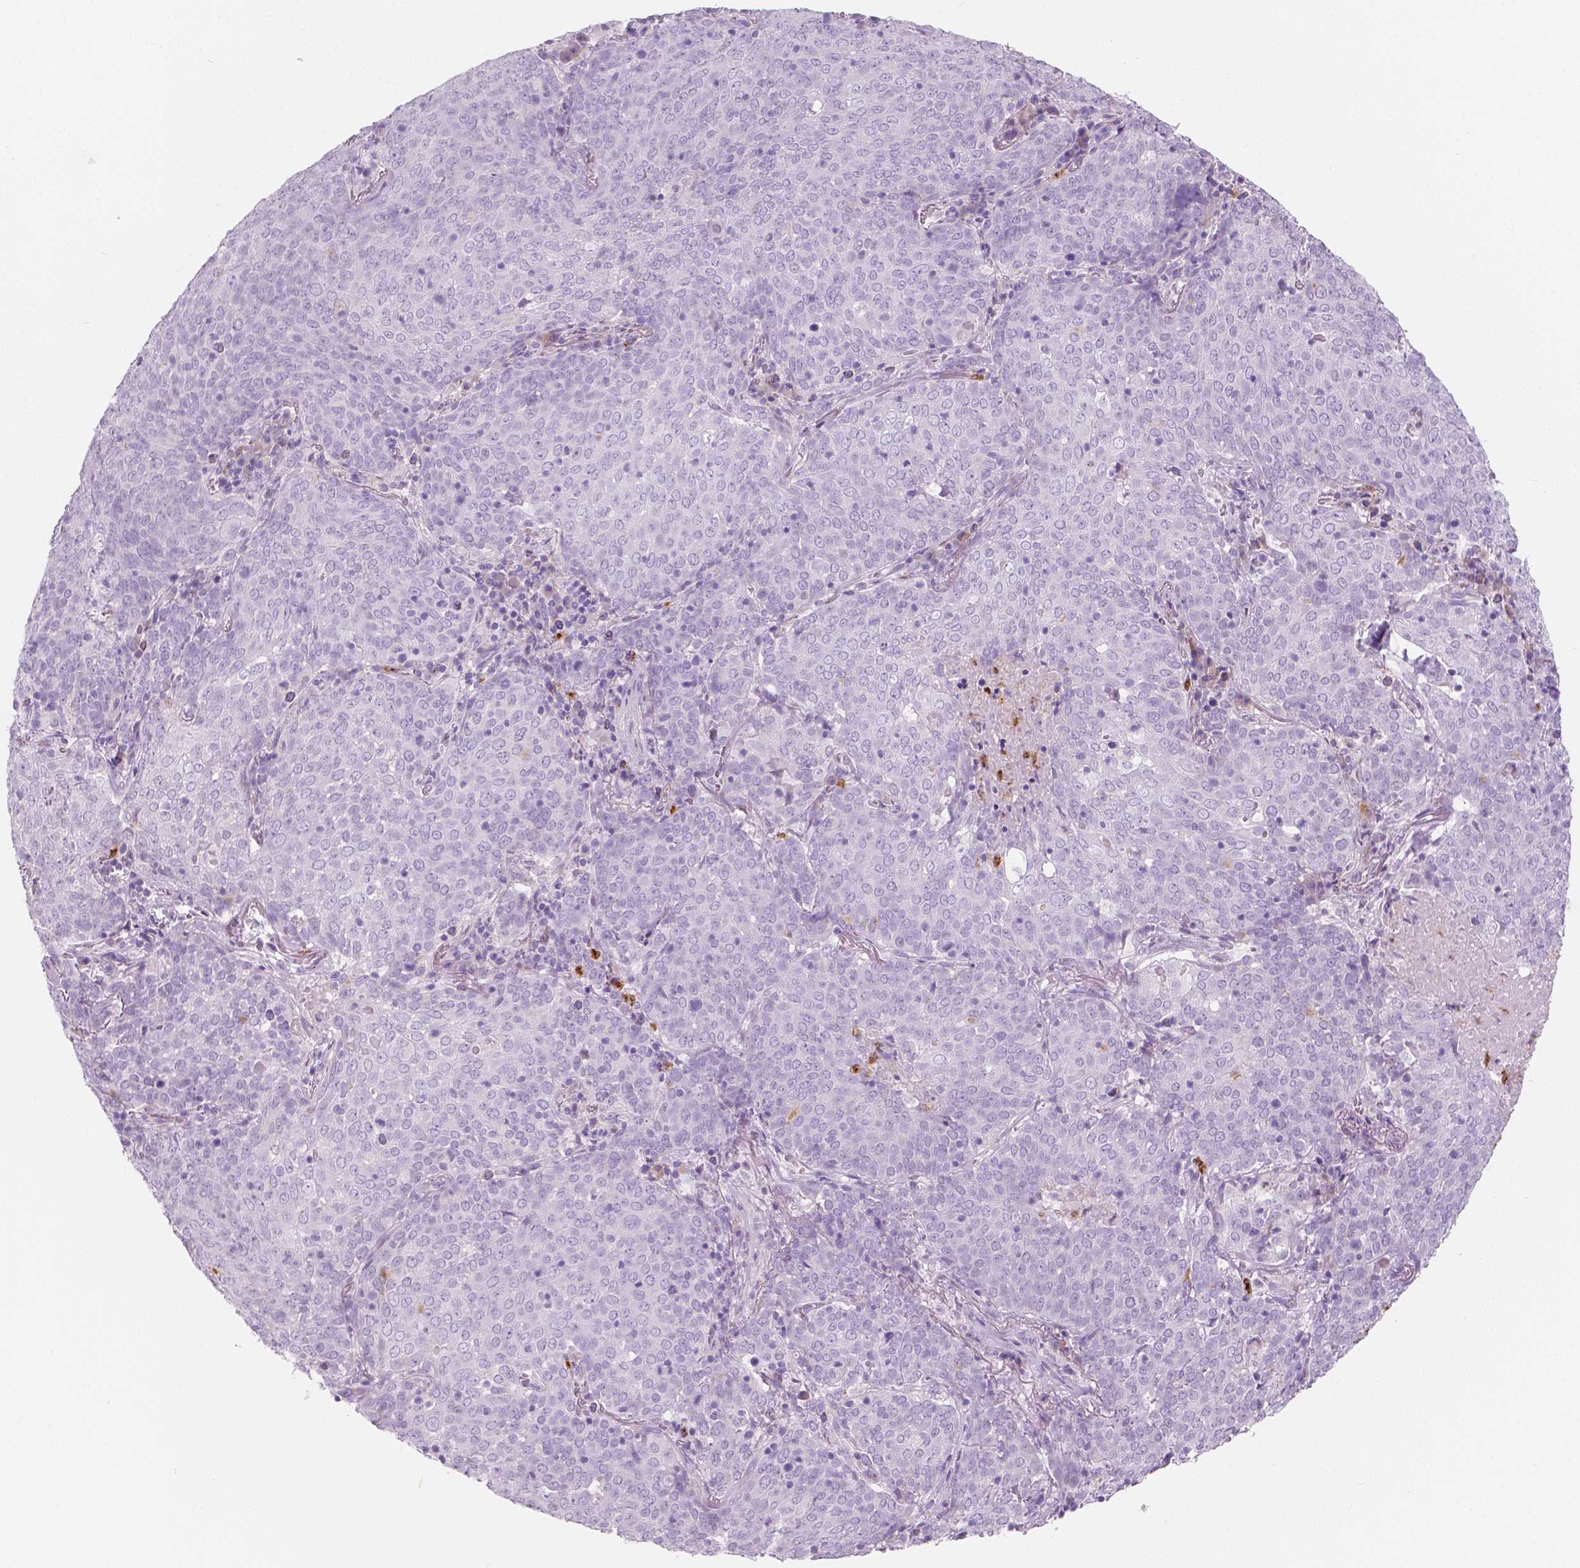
{"staining": {"intensity": "negative", "quantity": "none", "location": "none"}, "tissue": "lung cancer", "cell_type": "Tumor cells", "image_type": "cancer", "snomed": [{"axis": "morphology", "description": "Squamous cell carcinoma, NOS"}, {"axis": "topography", "description": "Lung"}], "caption": "Immunohistochemistry (IHC) micrograph of neoplastic tissue: human lung cancer stained with DAB demonstrates no significant protein staining in tumor cells.", "gene": "CXCR2", "patient": {"sex": "male", "age": 82}}